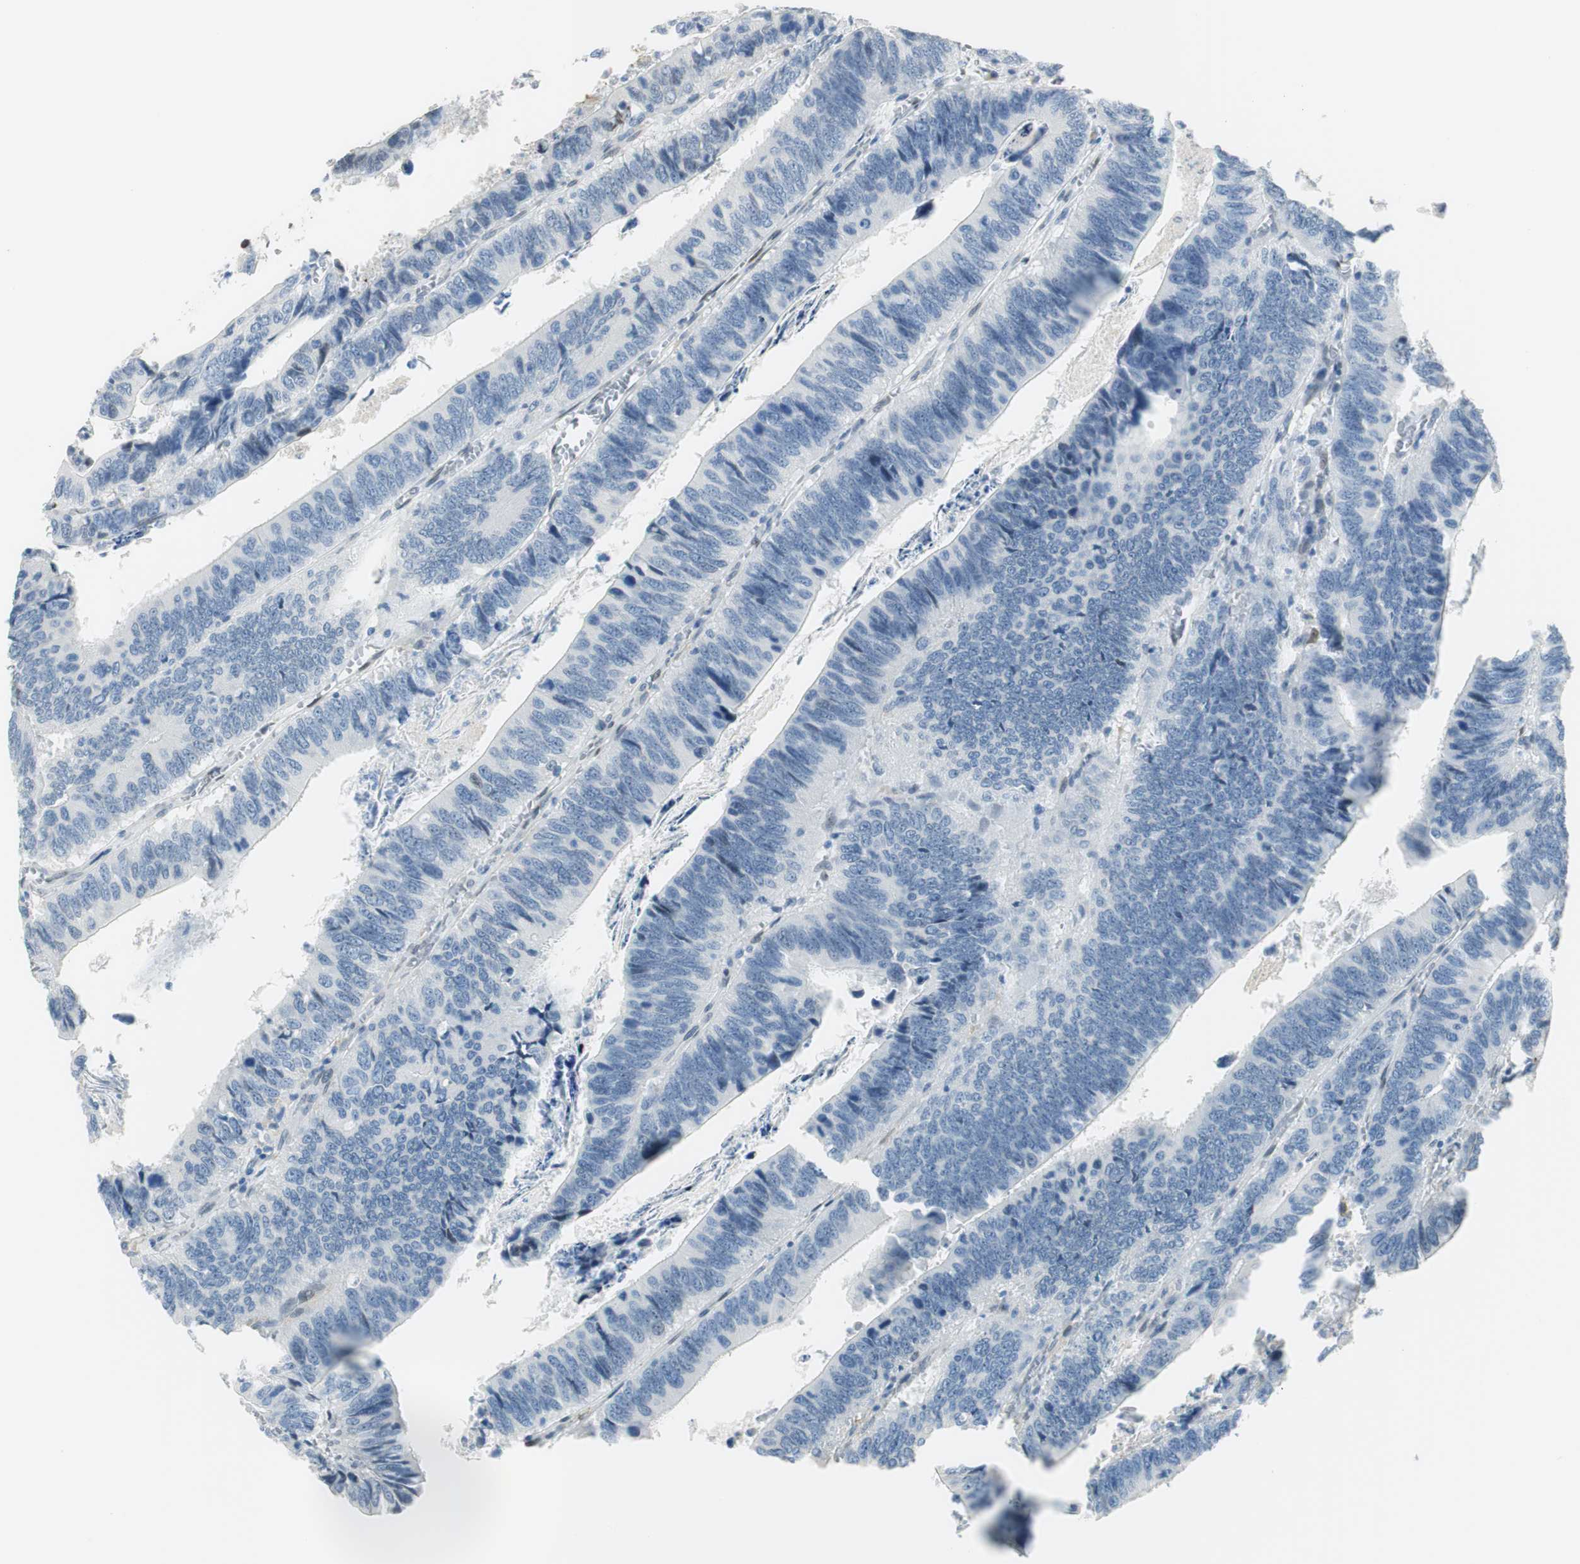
{"staining": {"intensity": "negative", "quantity": "none", "location": "none"}, "tissue": "colorectal cancer", "cell_type": "Tumor cells", "image_type": "cancer", "snomed": [{"axis": "morphology", "description": "Adenocarcinoma, NOS"}, {"axis": "topography", "description": "Colon"}], "caption": "Colorectal cancer was stained to show a protein in brown. There is no significant positivity in tumor cells. (Stains: DAB immunohistochemistry with hematoxylin counter stain, Microscopy: brightfield microscopy at high magnification).", "gene": "TMEM260", "patient": {"sex": "male", "age": 72}}